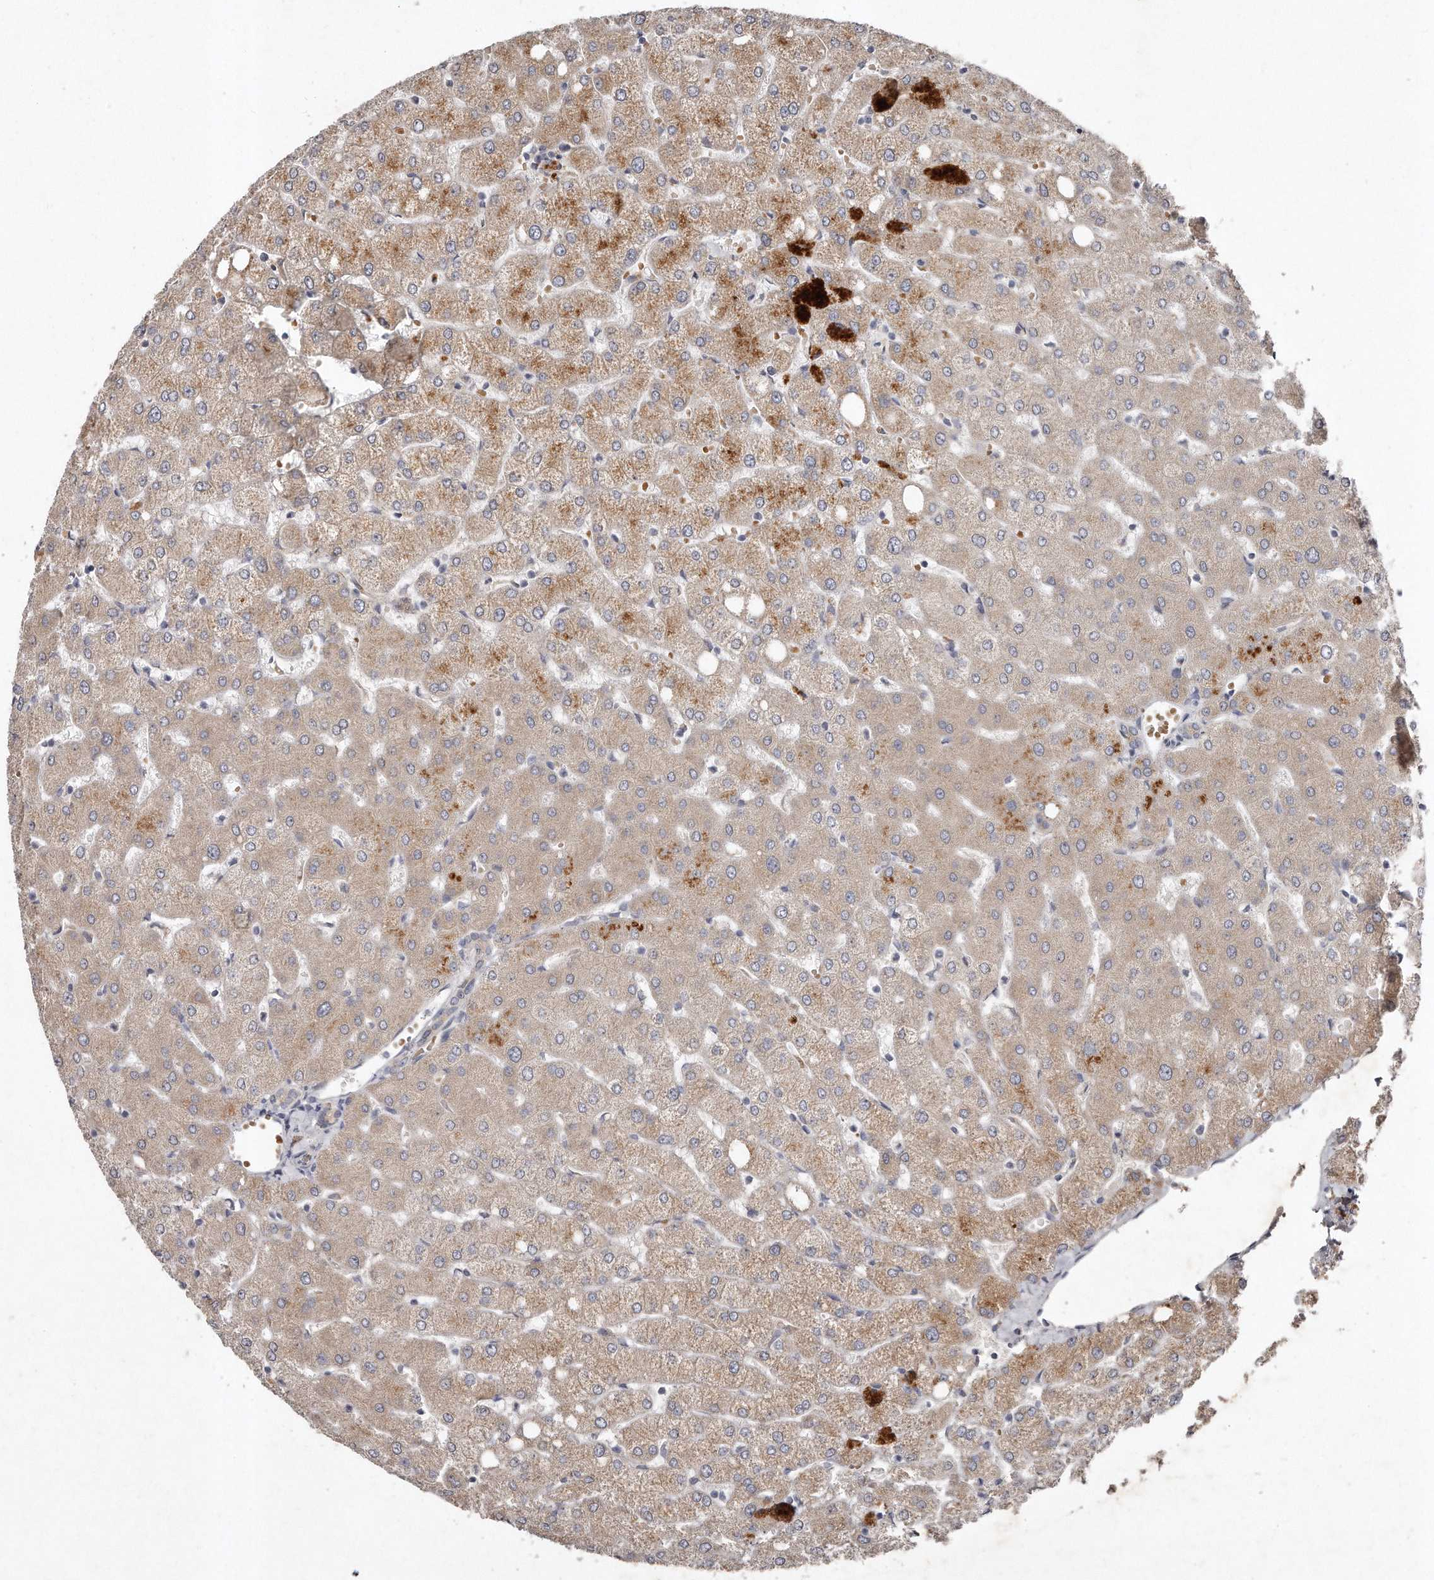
{"staining": {"intensity": "negative", "quantity": "none", "location": "none"}, "tissue": "liver", "cell_type": "Cholangiocytes", "image_type": "normal", "snomed": [{"axis": "morphology", "description": "Normal tissue, NOS"}, {"axis": "topography", "description": "Liver"}], "caption": "Cholangiocytes are negative for protein expression in benign human liver. Nuclei are stained in blue.", "gene": "TECR", "patient": {"sex": "female", "age": 54}}